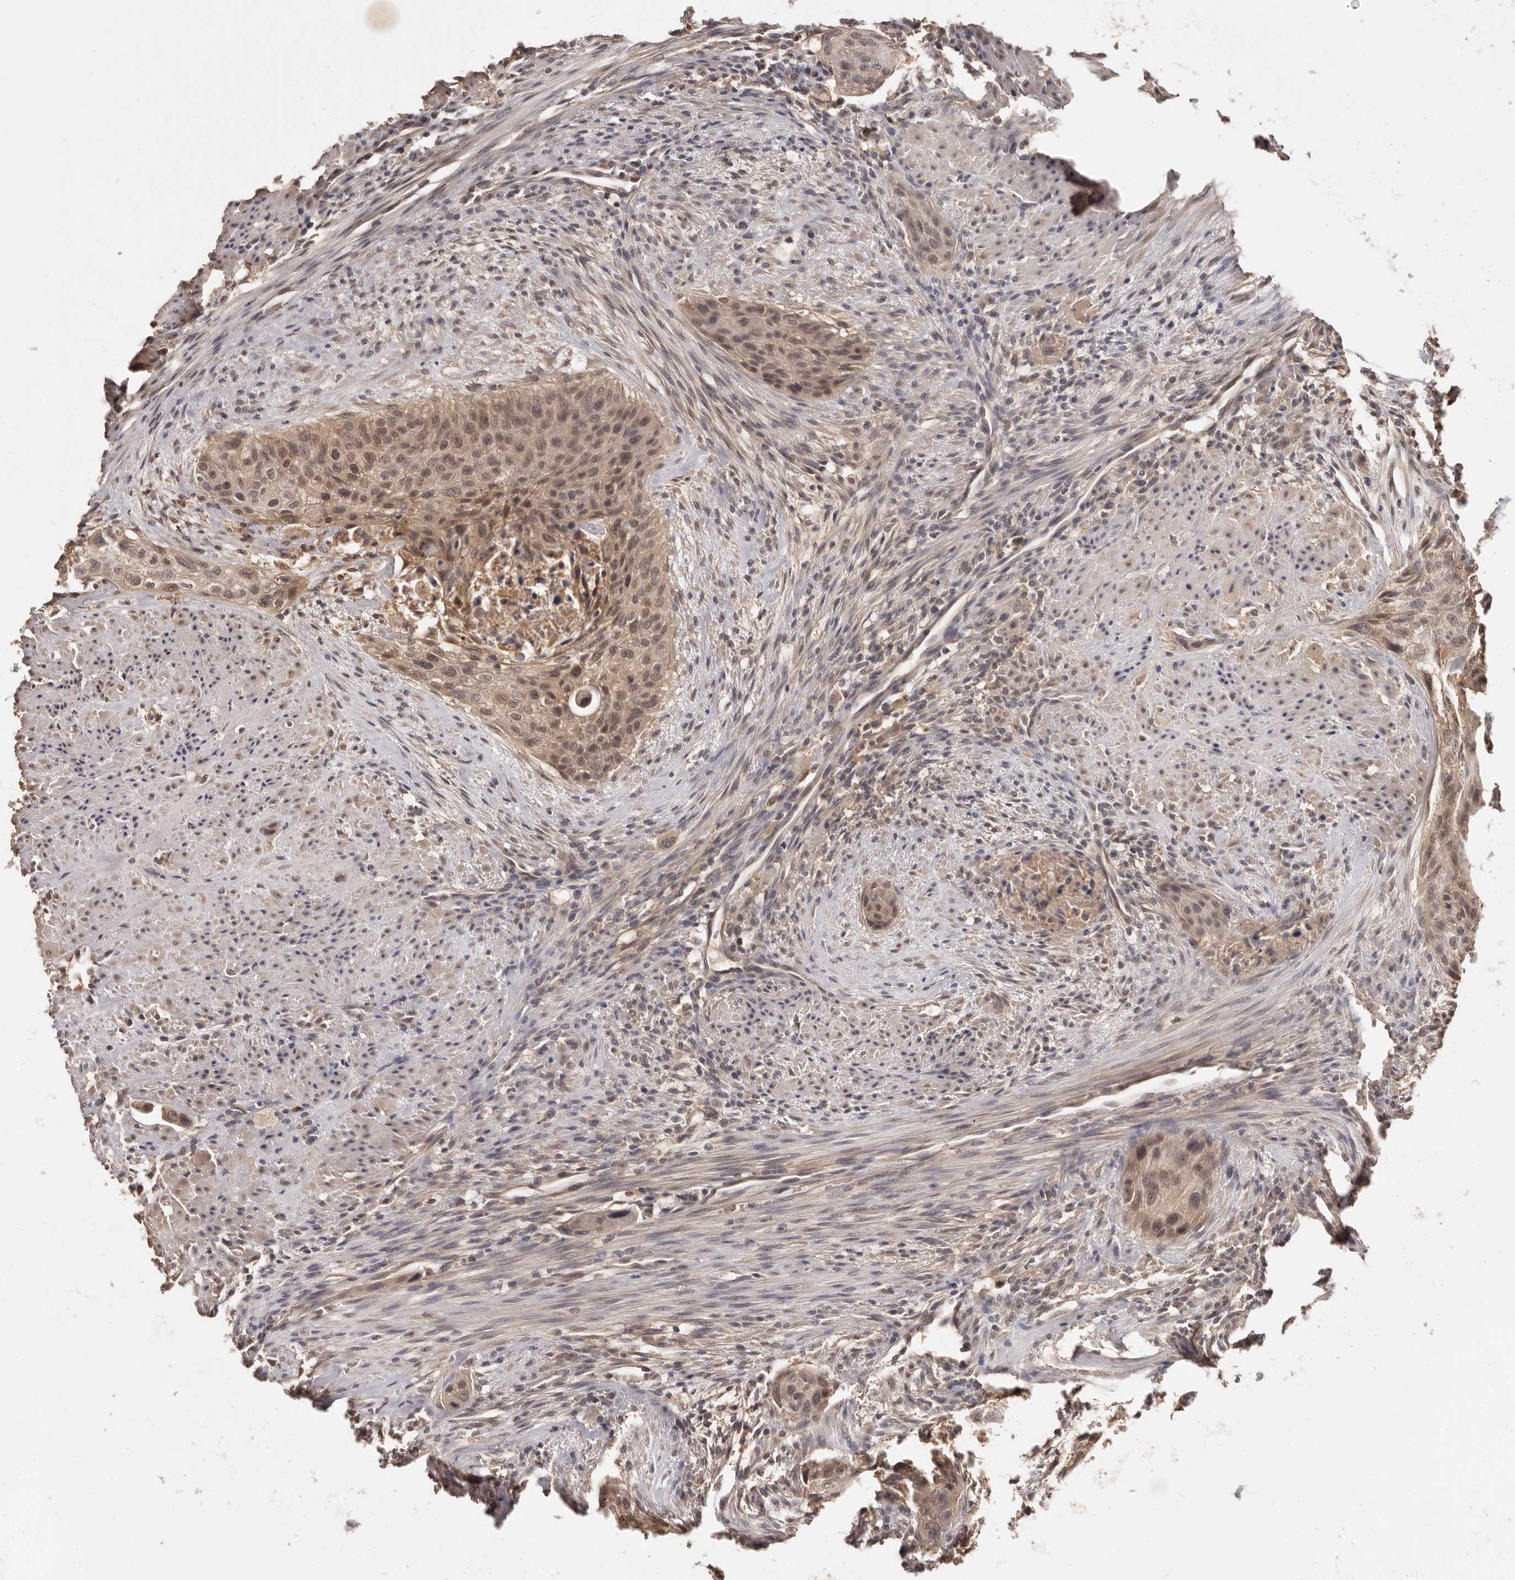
{"staining": {"intensity": "moderate", "quantity": ">75%", "location": "nuclear"}, "tissue": "urothelial cancer", "cell_type": "Tumor cells", "image_type": "cancer", "snomed": [{"axis": "morphology", "description": "Urothelial carcinoma, High grade"}, {"axis": "topography", "description": "Urinary bladder"}], "caption": "Human urothelial cancer stained with a brown dye demonstrates moderate nuclear positive staining in approximately >75% of tumor cells.", "gene": "TSPAN13", "patient": {"sex": "male", "age": 35}}